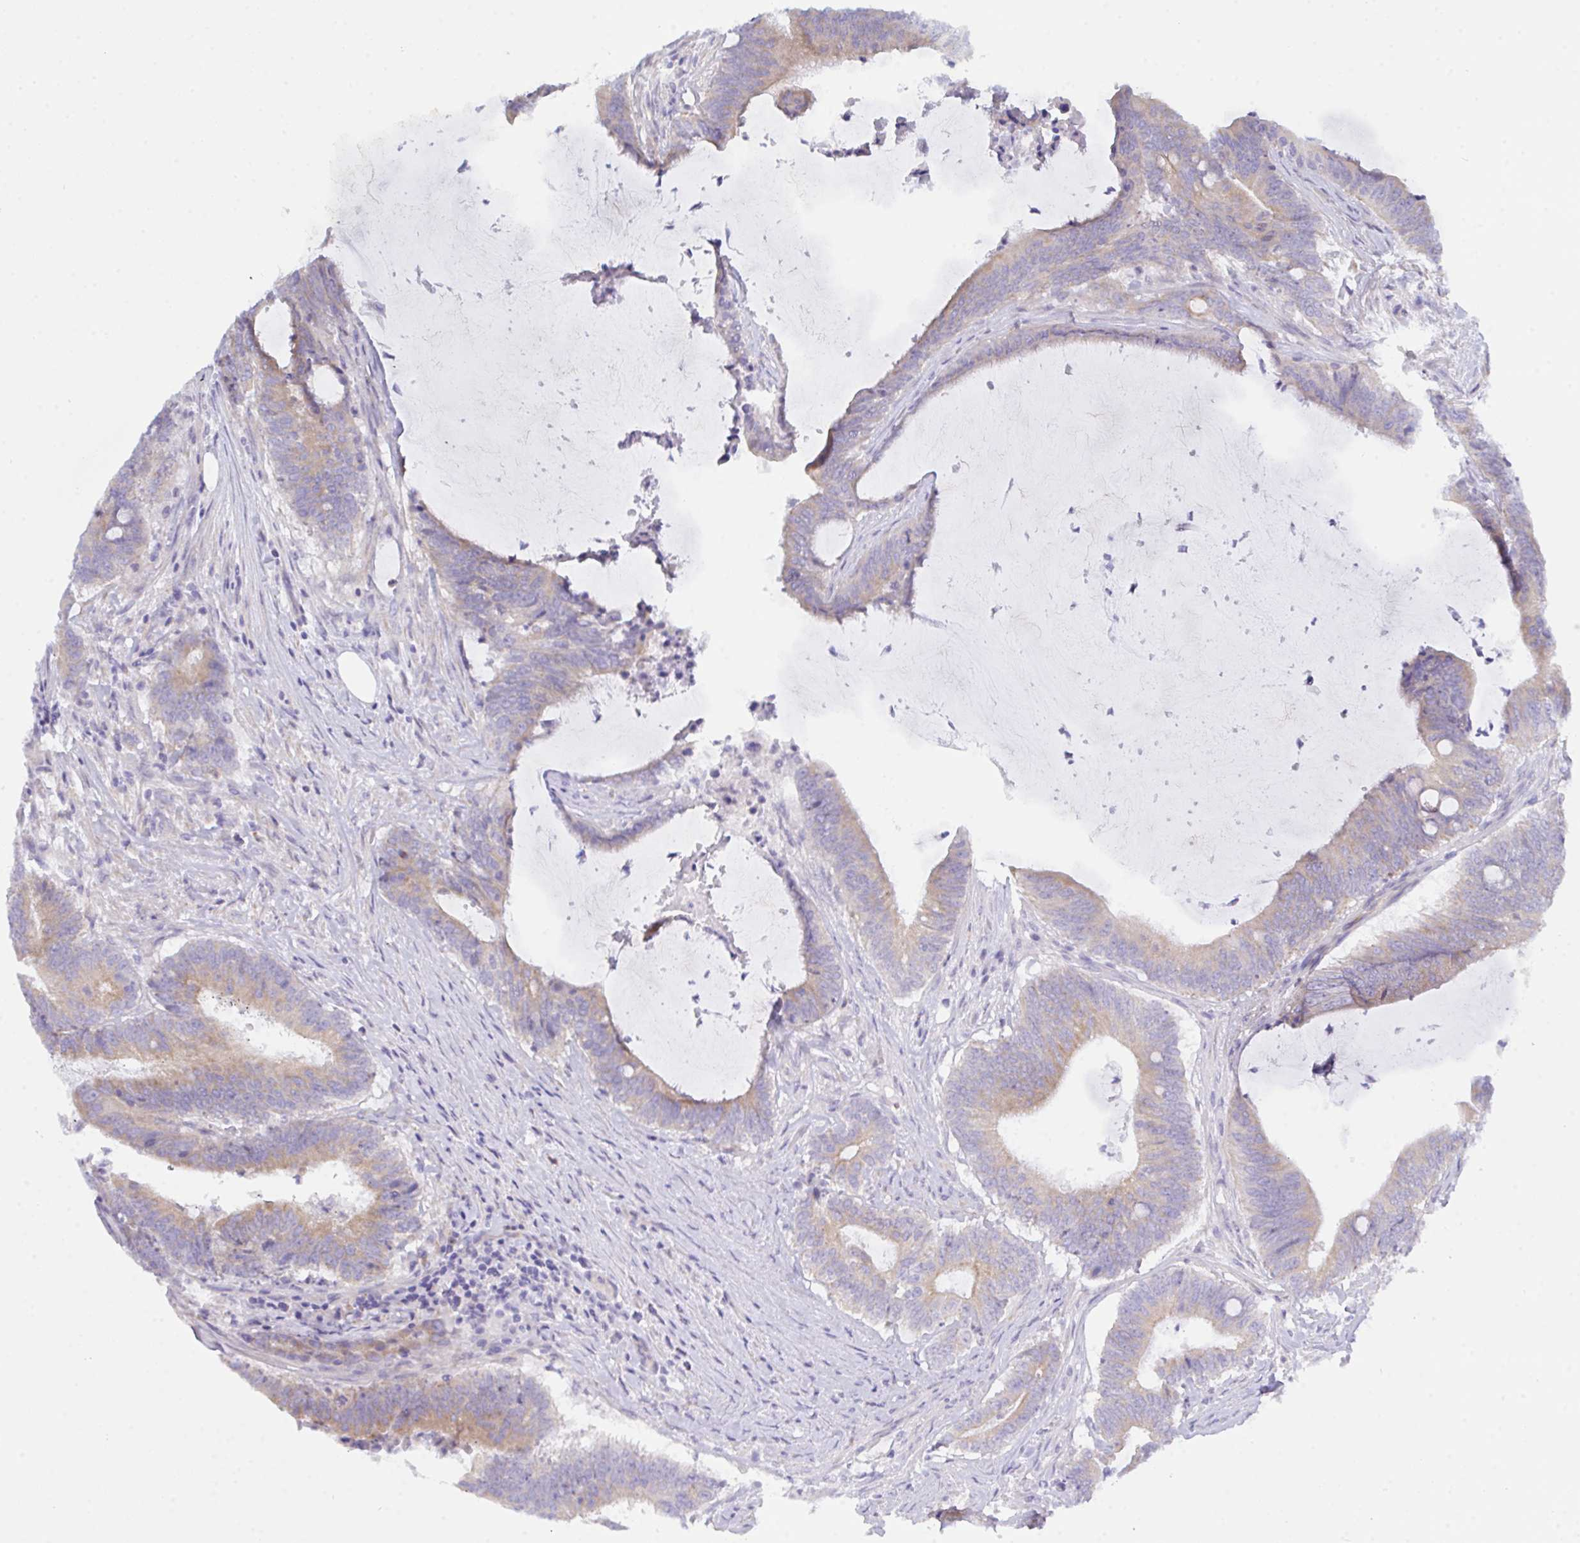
{"staining": {"intensity": "moderate", "quantity": "25%-75%", "location": "cytoplasmic/membranous"}, "tissue": "colorectal cancer", "cell_type": "Tumor cells", "image_type": "cancer", "snomed": [{"axis": "morphology", "description": "Adenocarcinoma, NOS"}, {"axis": "topography", "description": "Colon"}], "caption": "Protein positivity by IHC exhibits moderate cytoplasmic/membranous expression in about 25%-75% of tumor cells in colorectal adenocarcinoma. (DAB (3,3'-diaminobenzidine) IHC with brightfield microscopy, high magnification).", "gene": "CEP170B", "patient": {"sex": "female", "age": 43}}